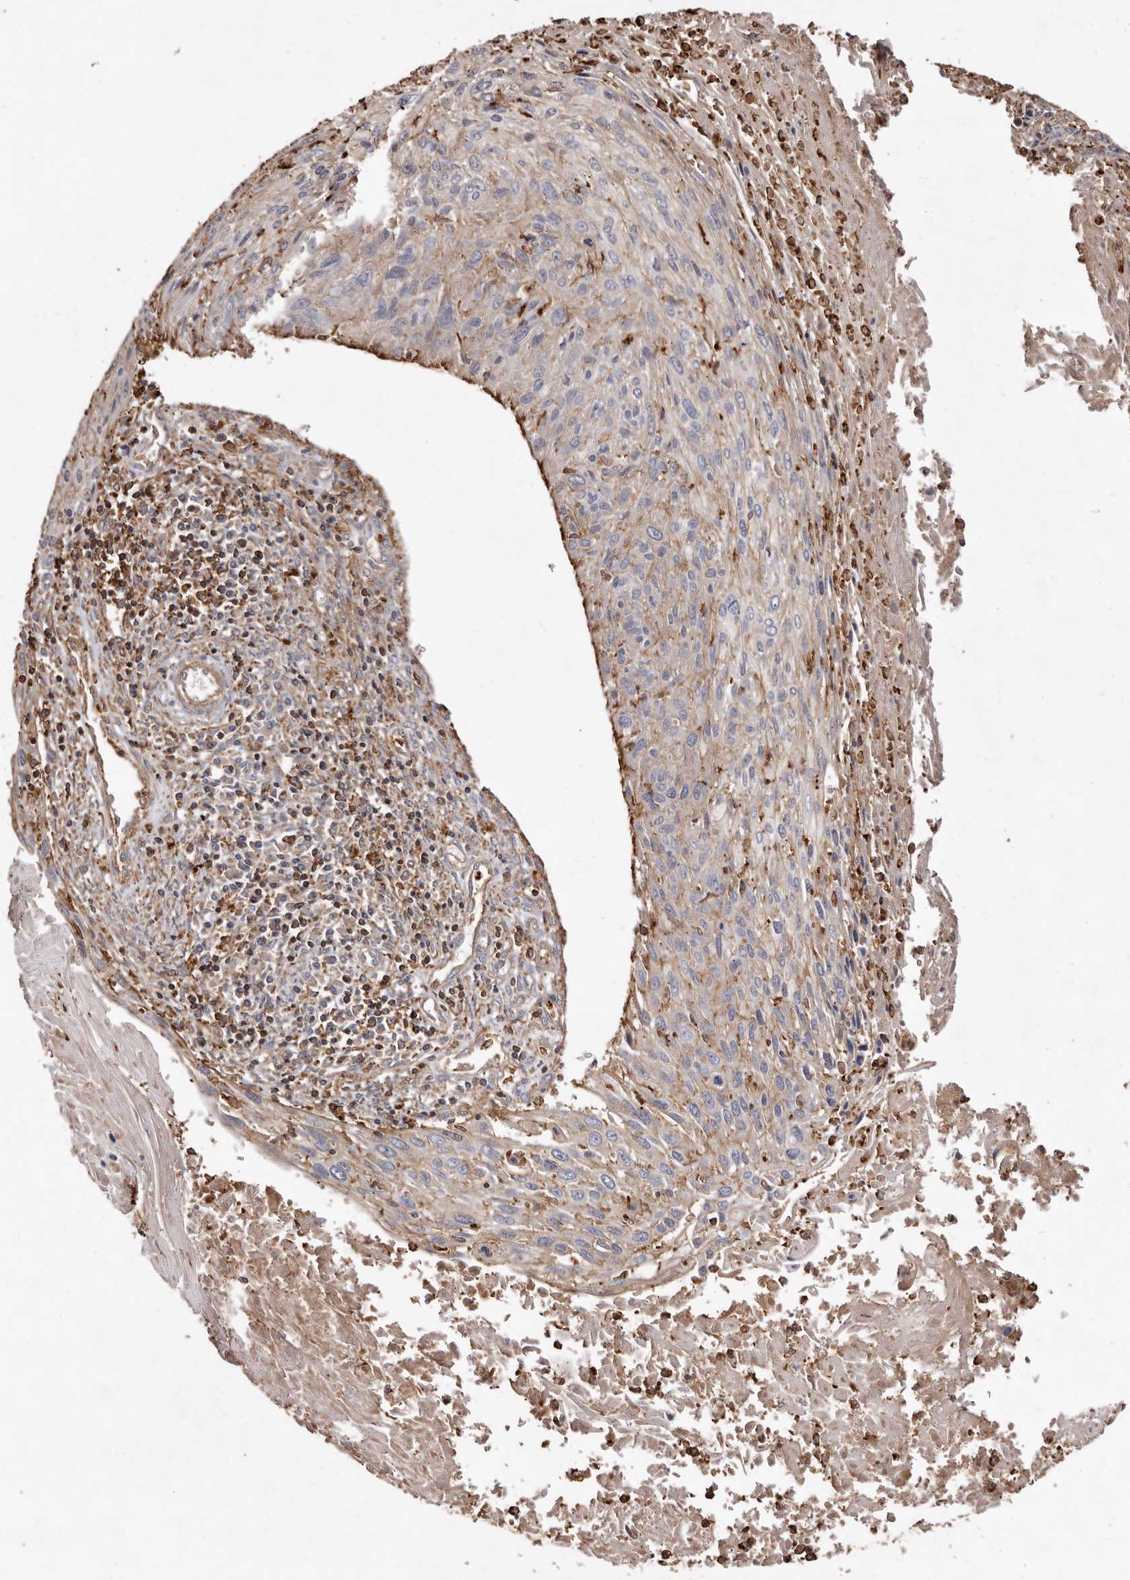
{"staining": {"intensity": "moderate", "quantity": "<25%", "location": "cytoplasmic/membranous"}, "tissue": "cervical cancer", "cell_type": "Tumor cells", "image_type": "cancer", "snomed": [{"axis": "morphology", "description": "Squamous cell carcinoma, NOS"}, {"axis": "topography", "description": "Cervix"}], "caption": "Moderate cytoplasmic/membranous protein staining is appreciated in about <25% of tumor cells in cervical cancer.", "gene": "COQ8B", "patient": {"sex": "female", "age": 51}}